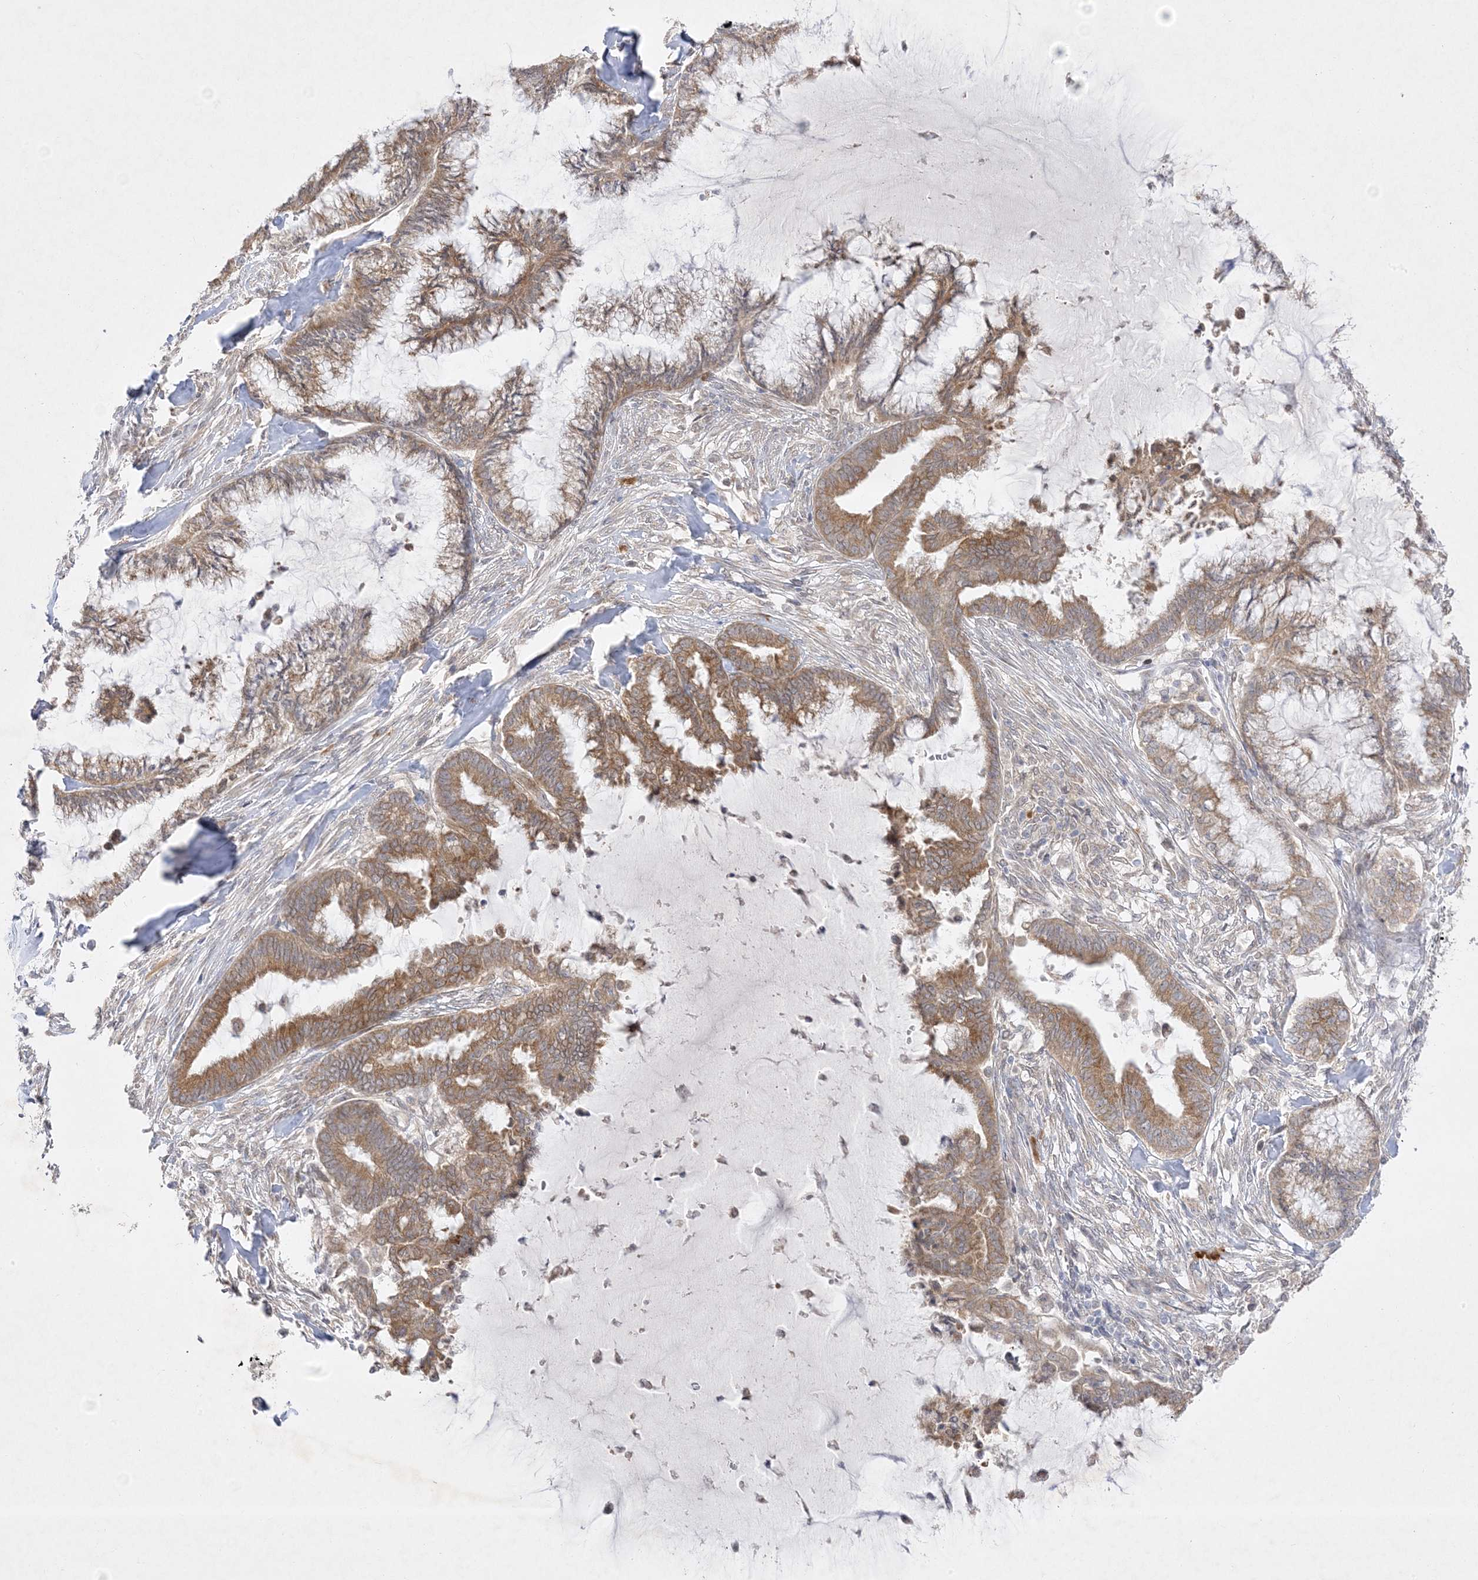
{"staining": {"intensity": "moderate", "quantity": ">75%", "location": "cytoplasmic/membranous"}, "tissue": "endometrial cancer", "cell_type": "Tumor cells", "image_type": "cancer", "snomed": [{"axis": "morphology", "description": "Adenocarcinoma, NOS"}, {"axis": "topography", "description": "Endometrium"}], "caption": "An image of human endometrial adenocarcinoma stained for a protein reveals moderate cytoplasmic/membranous brown staining in tumor cells.", "gene": "C2CD2", "patient": {"sex": "female", "age": 86}}